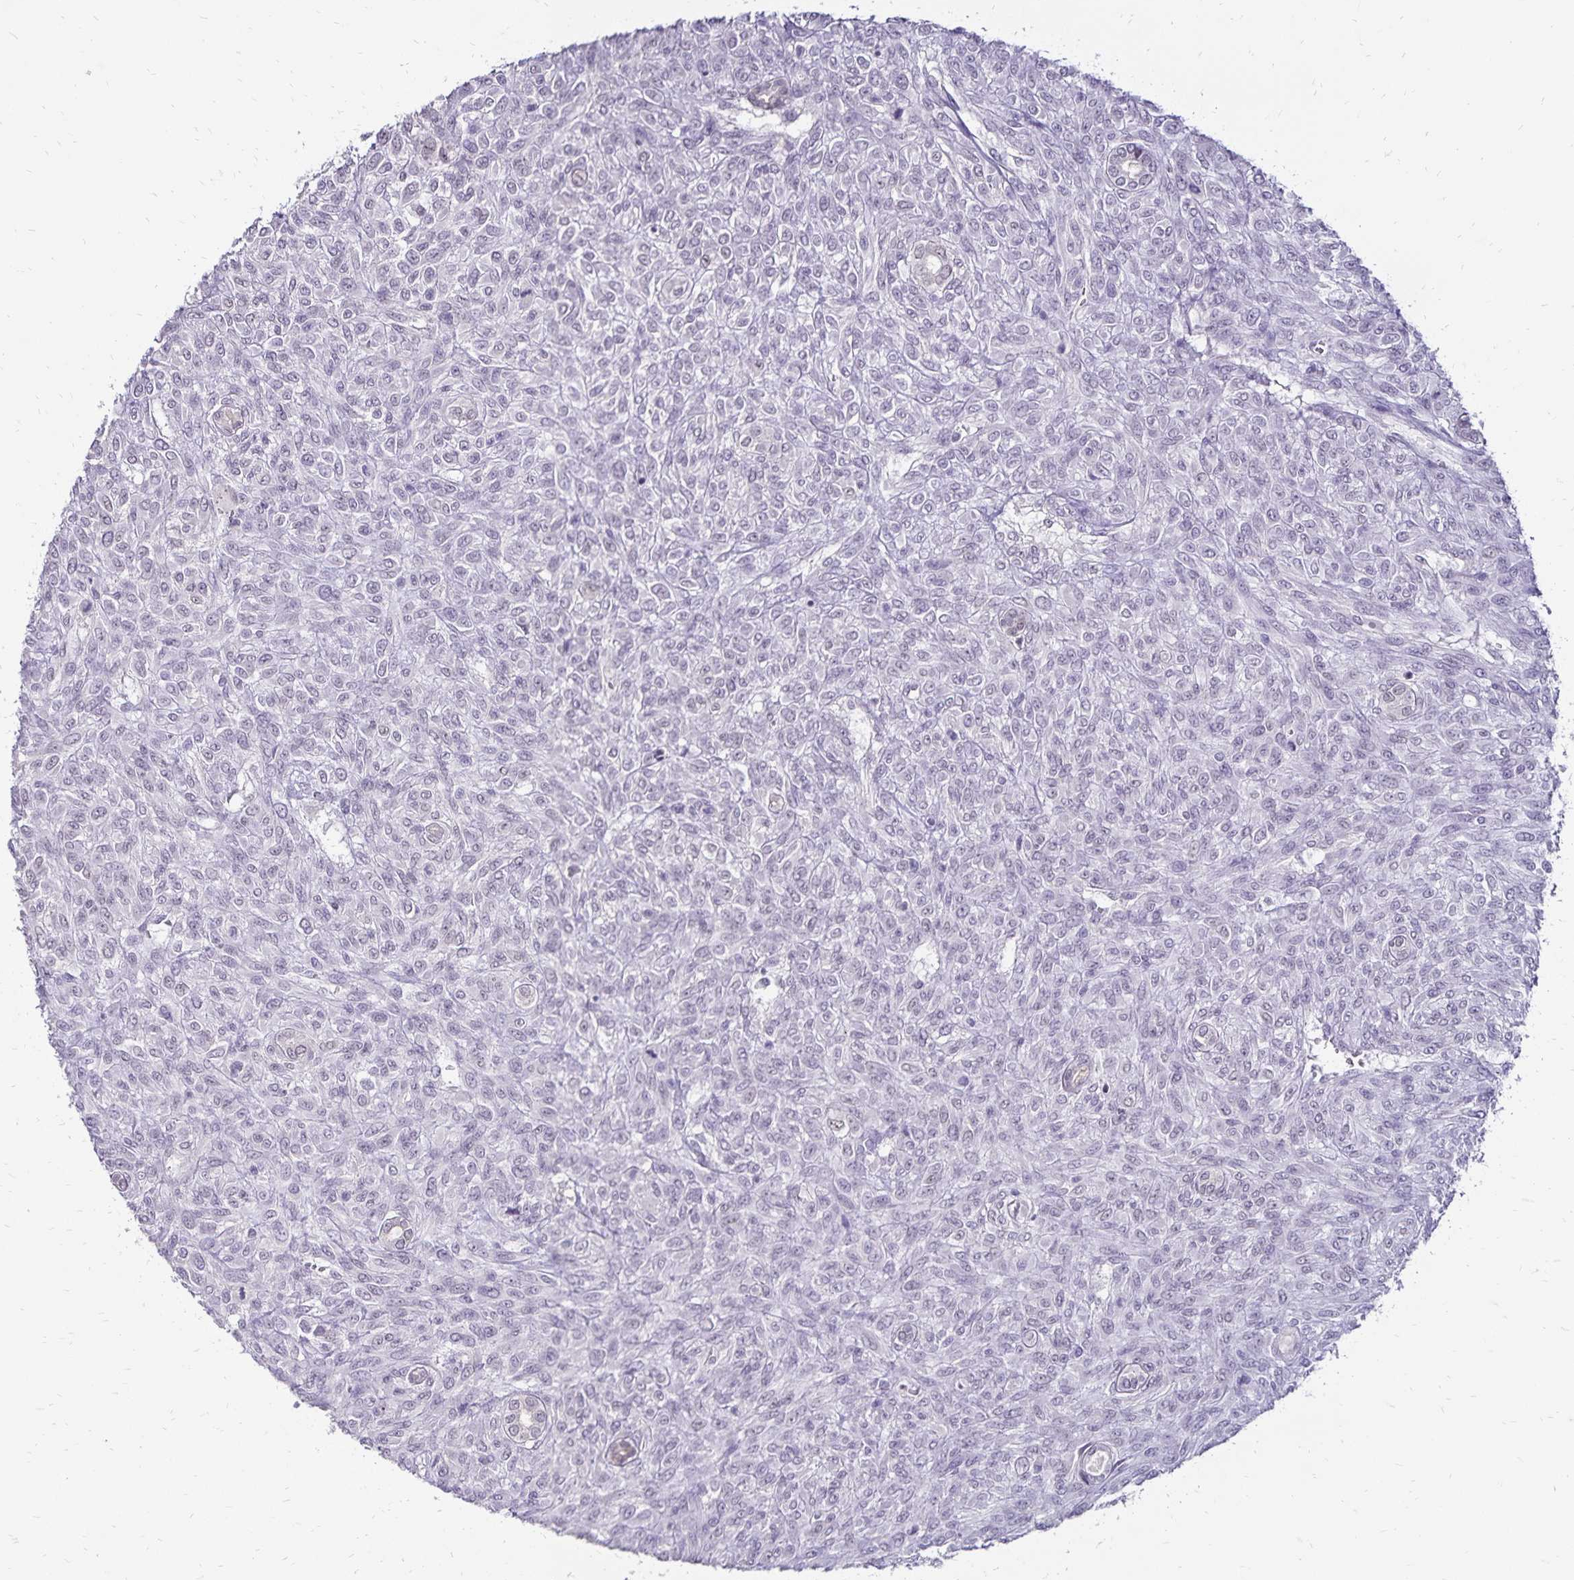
{"staining": {"intensity": "negative", "quantity": "none", "location": "none"}, "tissue": "renal cancer", "cell_type": "Tumor cells", "image_type": "cancer", "snomed": [{"axis": "morphology", "description": "Adenocarcinoma, NOS"}, {"axis": "topography", "description": "Kidney"}], "caption": "Immunohistochemical staining of renal cancer displays no significant expression in tumor cells.", "gene": "POLB", "patient": {"sex": "male", "age": 58}}